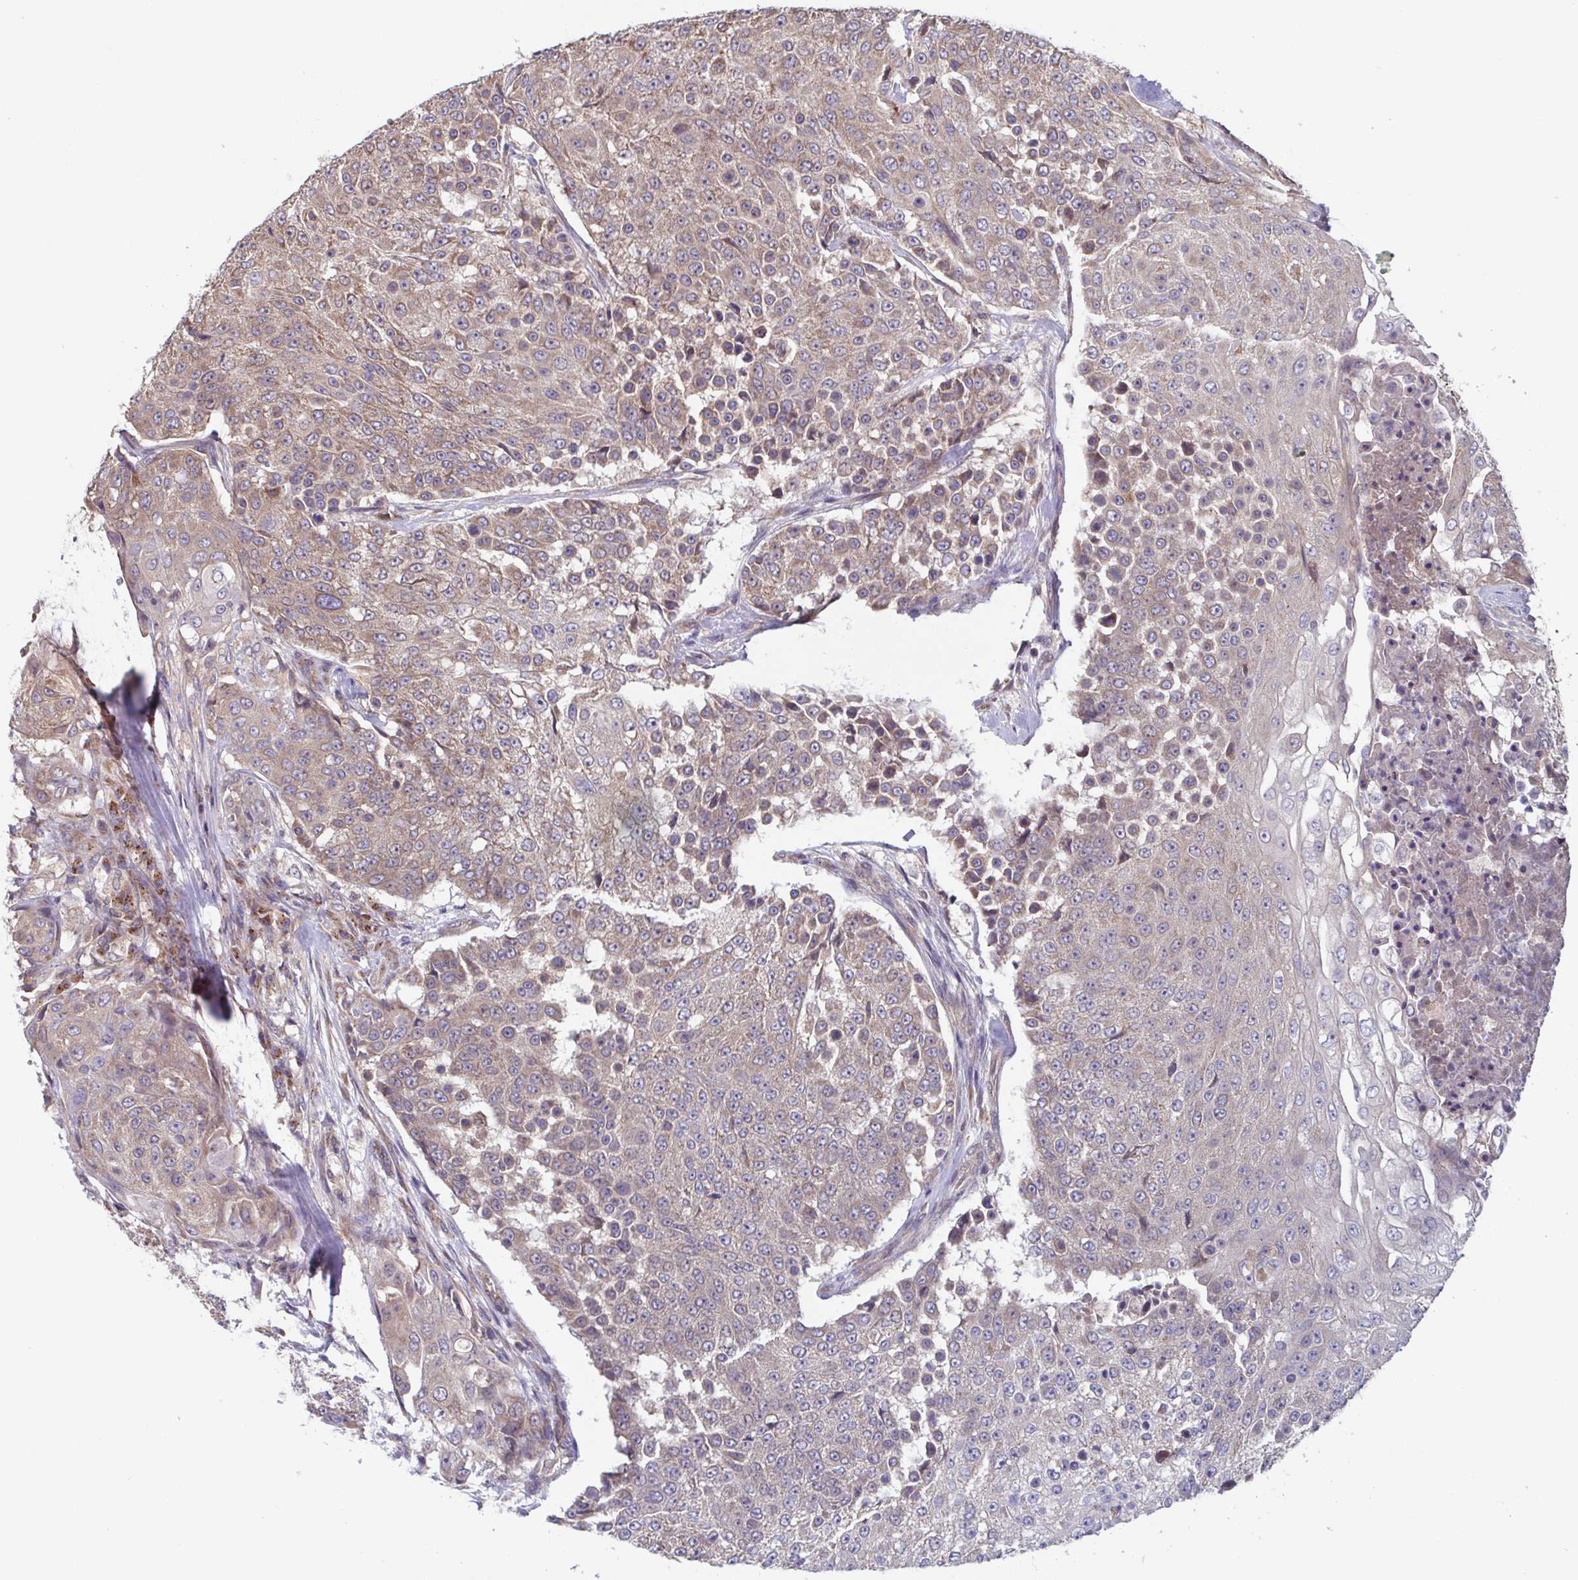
{"staining": {"intensity": "weak", "quantity": "25%-75%", "location": "cytoplasmic/membranous"}, "tissue": "urothelial cancer", "cell_type": "Tumor cells", "image_type": "cancer", "snomed": [{"axis": "morphology", "description": "Urothelial carcinoma, High grade"}, {"axis": "topography", "description": "Urinary bladder"}], "caption": "Weak cytoplasmic/membranous protein expression is identified in approximately 25%-75% of tumor cells in urothelial cancer.", "gene": "COPB1", "patient": {"sex": "female", "age": 63}}